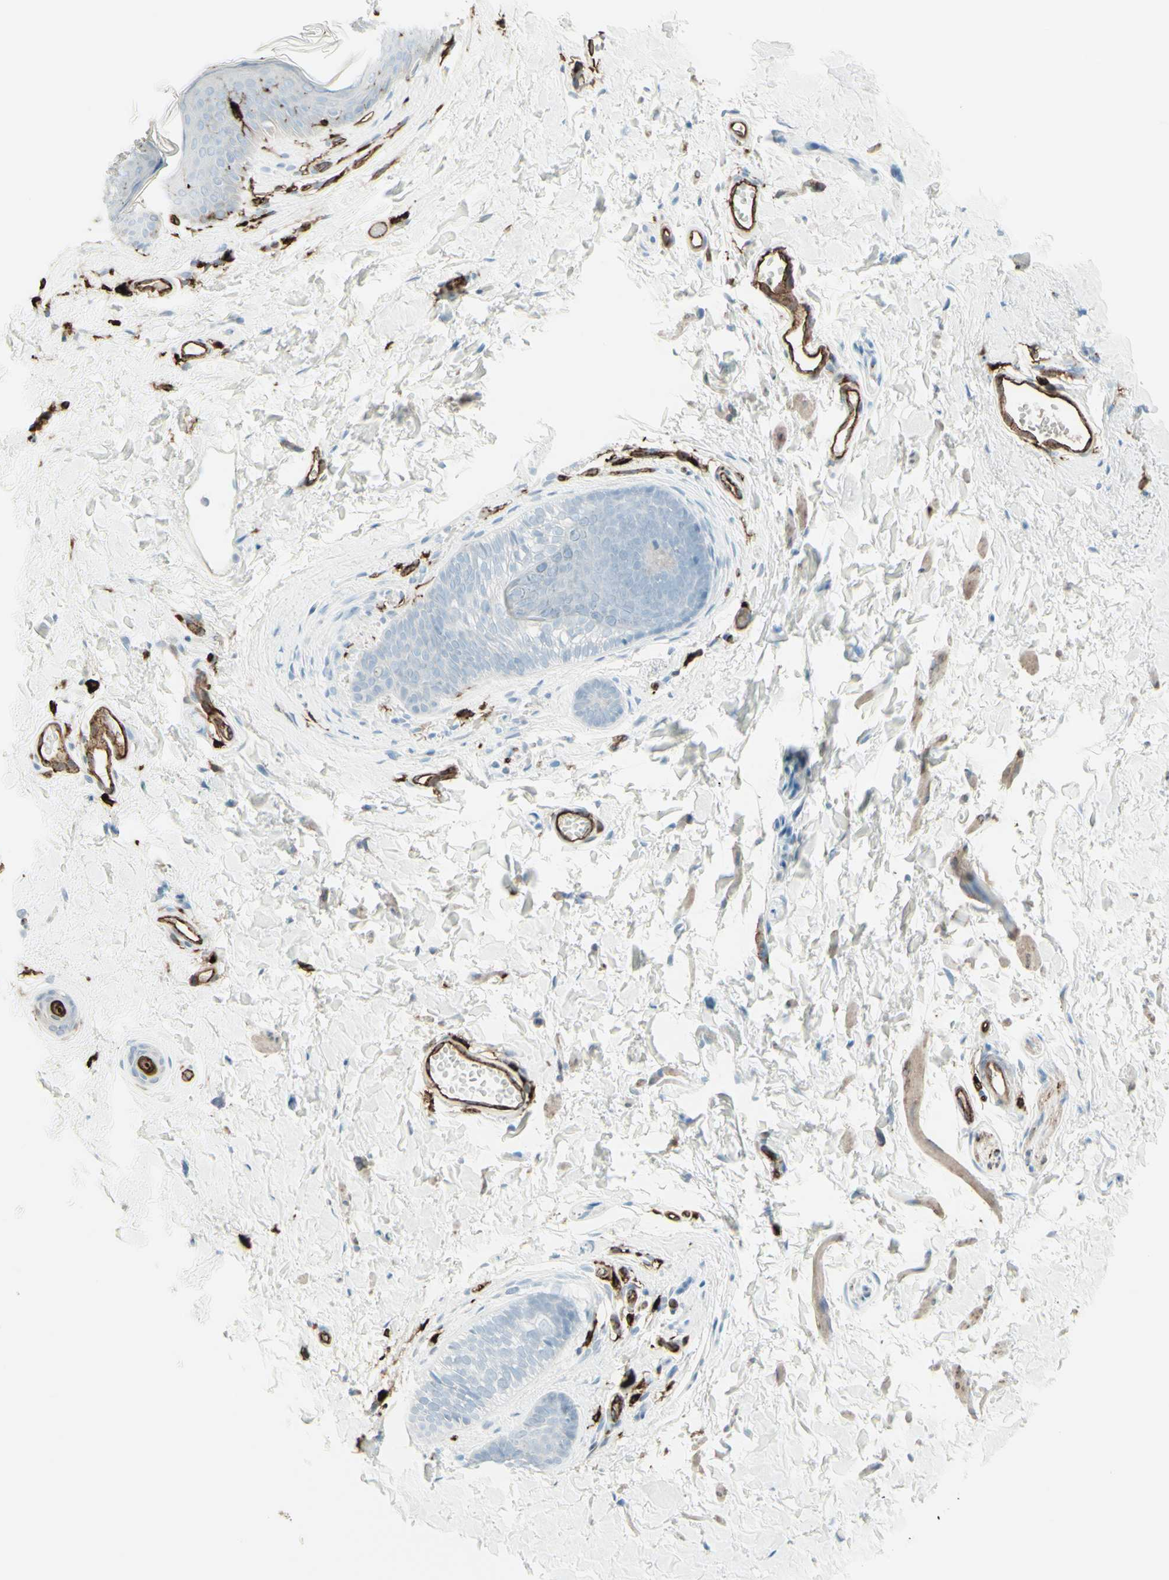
{"staining": {"intensity": "moderate", "quantity": "25%-75%", "location": "cytoplasmic/membranous"}, "tissue": "skin", "cell_type": "Epidermal cells", "image_type": "normal", "snomed": [{"axis": "morphology", "description": "Normal tissue, NOS"}, {"axis": "morphology", "description": "Inflammation, NOS"}, {"axis": "topography", "description": "Vulva"}], "caption": "This histopathology image exhibits IHC staining of benign human skin, with medium moderate cytoplasmic/membranous positivity in about 25%-75% of epidermal cells.", "gene": "HLA", "patient": {"sex": "female", "age": 84}}